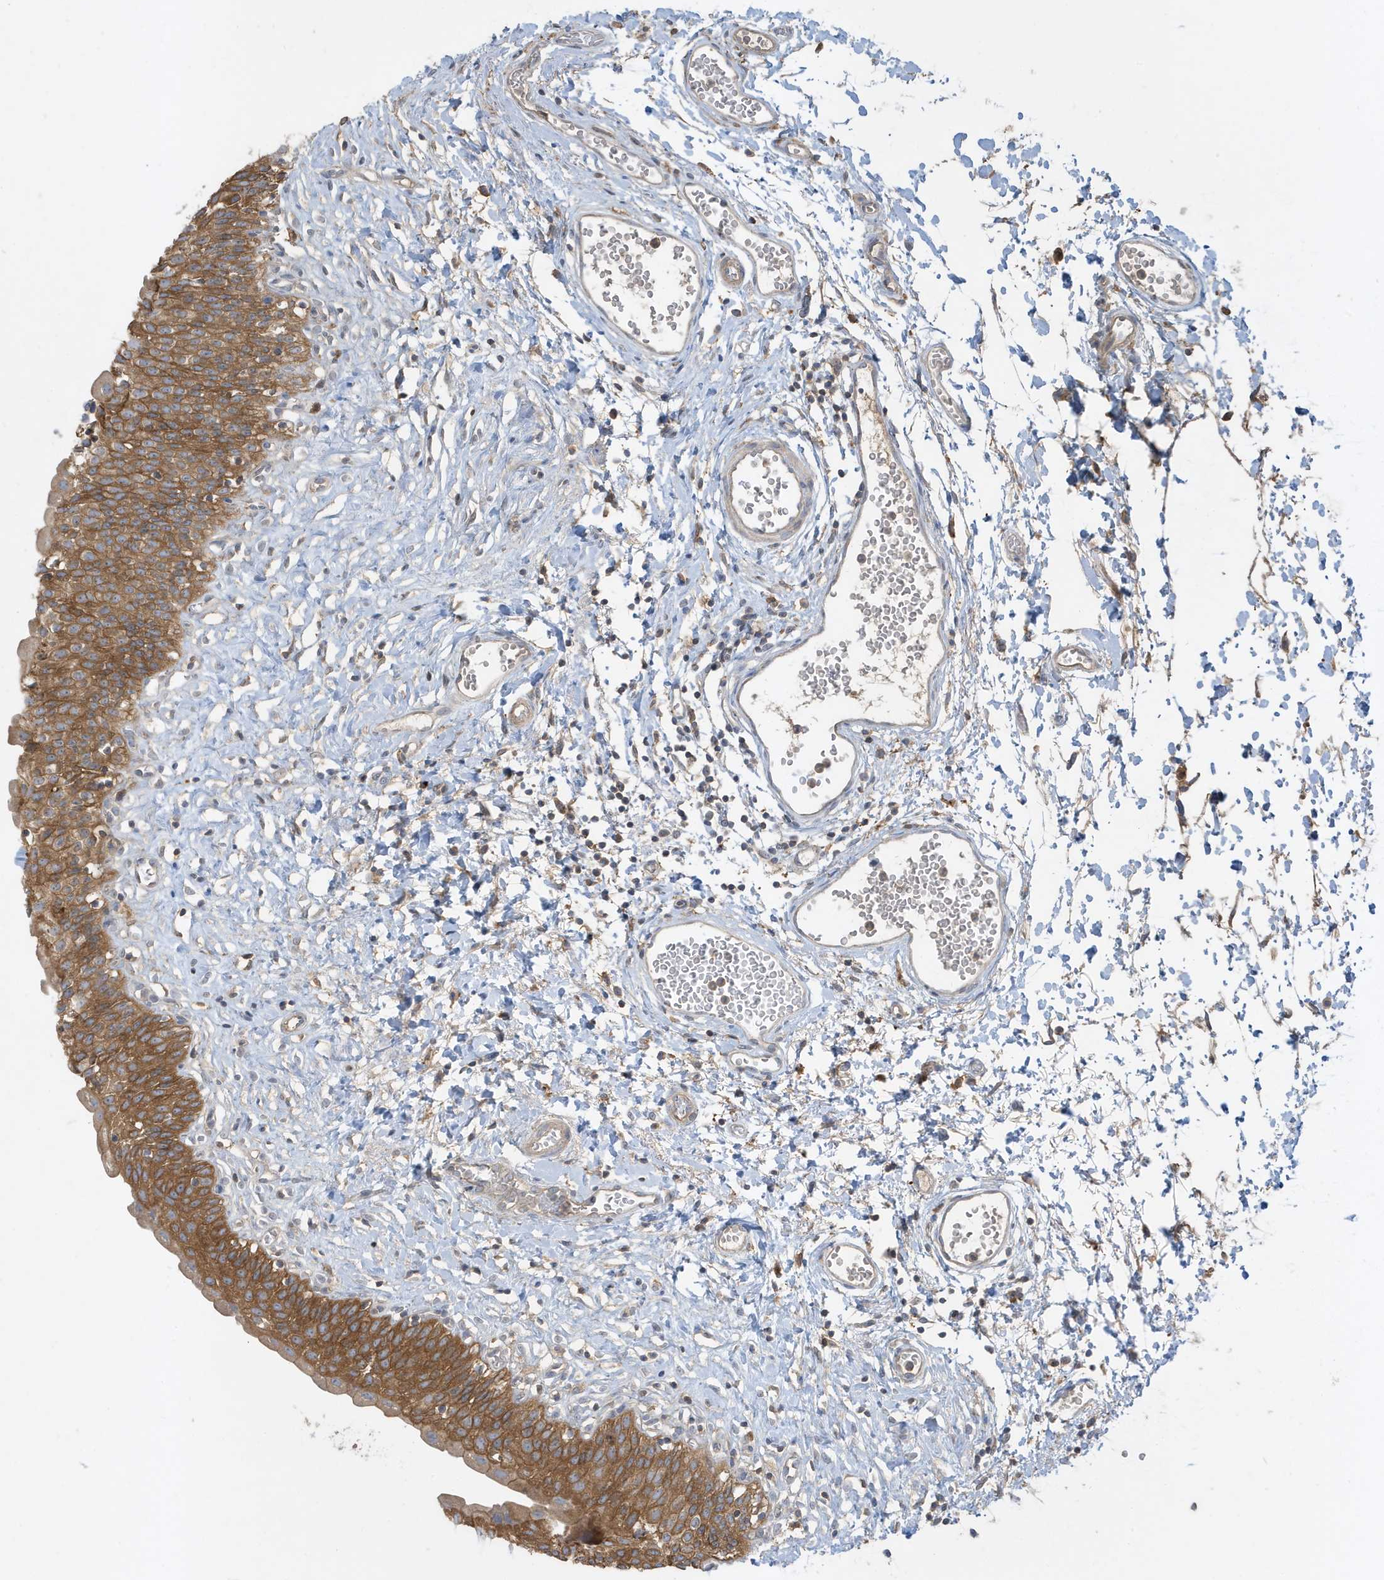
{"staining": {"intensity": "moderate", "quantity": ">75%", "location": "cytoplasmic/membranous"}, "tissue": "urinary bladder", "cell_type": "Urothelial cells", "image_type": "normal", "snomed": [{"axis": "morphology", "description": "Normal tissue, NOS"}, {"axis": "topography", "description": "Urinary bladder"}], "caption": "Protein staining reveals moderate cytoplasmic/membranous positivity in about >75% of urothelial cells in benign urinary bladder.", "gene": "ABTB1", "patient": {"sex": "male", "age": 51}}